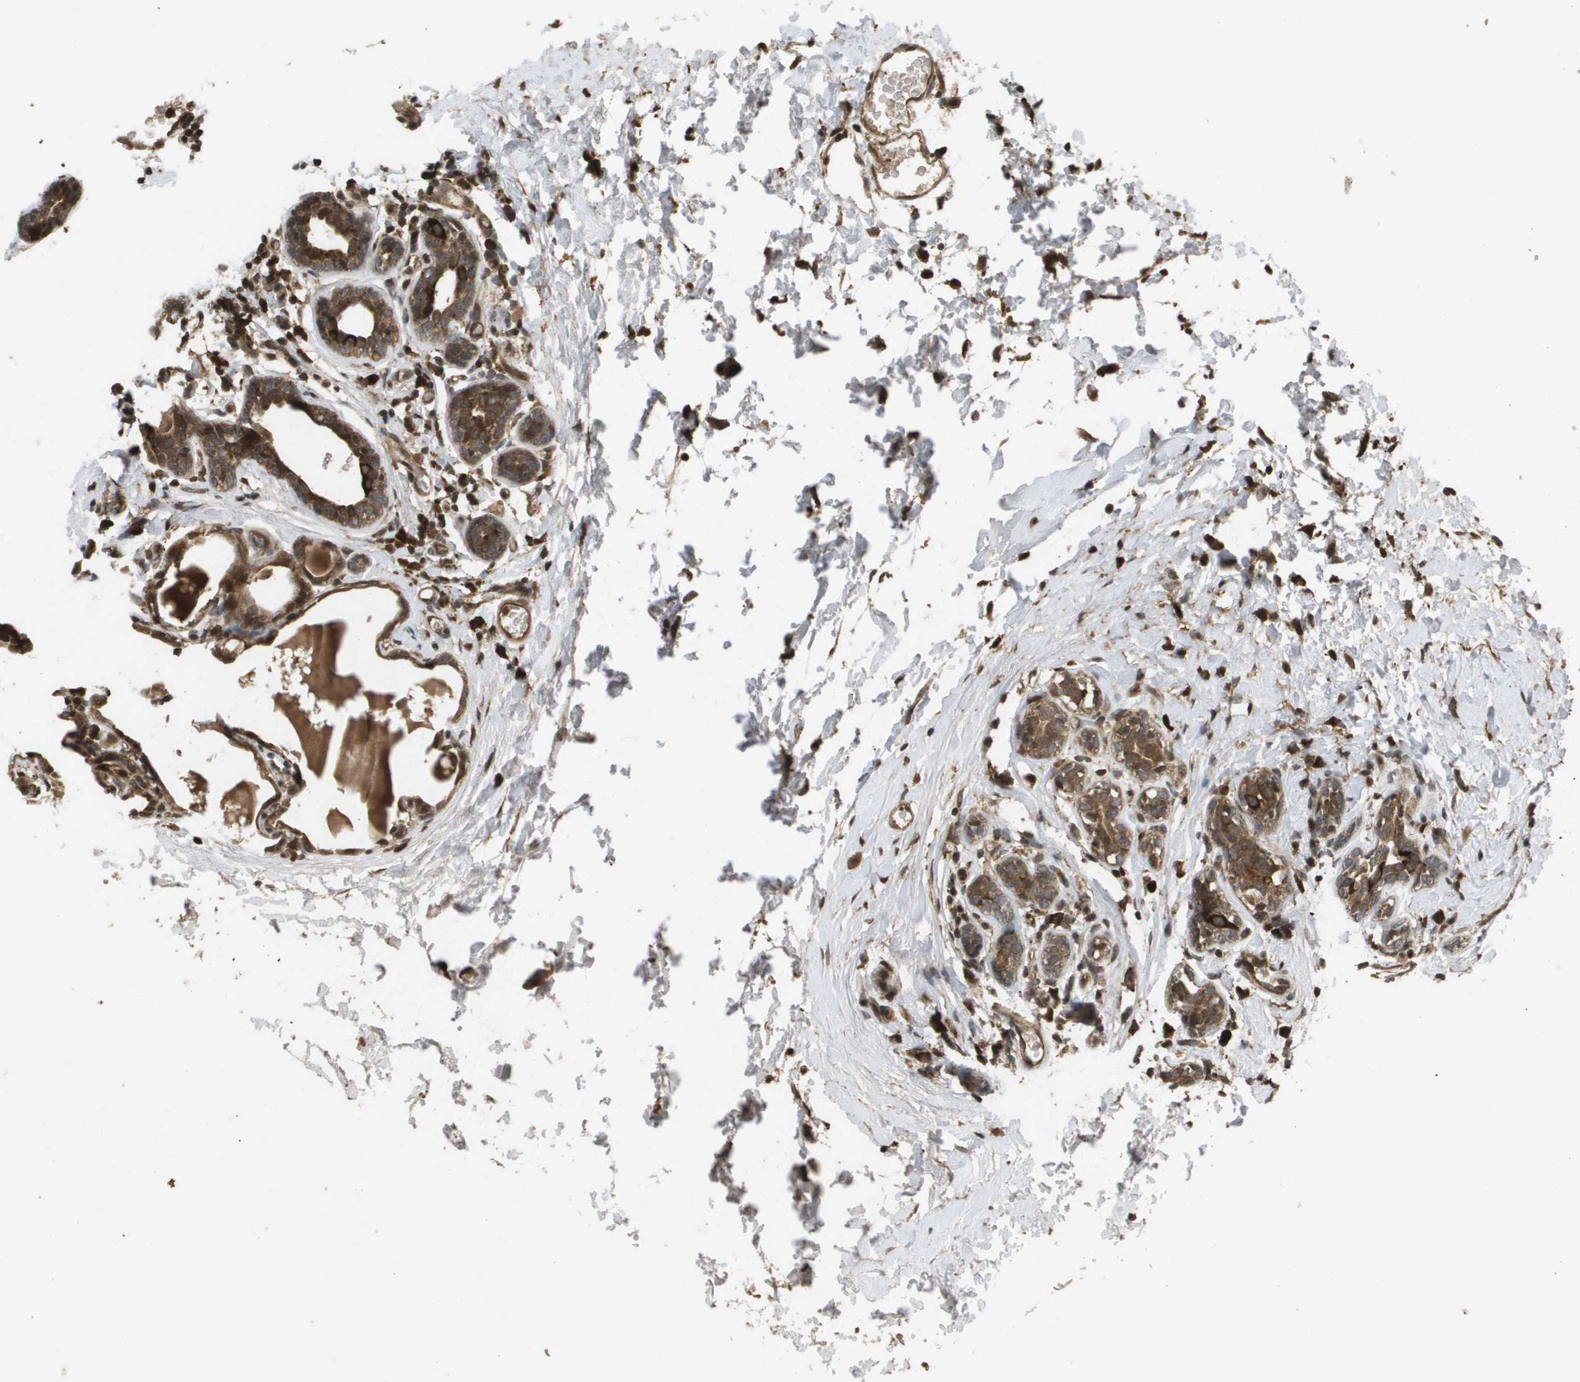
{"staining": {"intensity": "strong", "quantity": ">75%", "location": "cytoplasmic/membranous"}, "tissue": "breast cancer", "cell_type": "Tumor cells", "image_type": "cancer", "snomed": [{"axis": "morphology", "description": "Normal tissue, NOS"}, {"axis": "morphology", "description": "Duct carcinoma"}, {"axis": "topography", "description": "Breast"}], "caption": "Immunohistochemistry of breast cancer displays high levels of strong cytoplasmic/membranous positivity in about >75% of tumor cells.", "gene": "KIF11", "patient": {"sex": "female", "age": 40}}